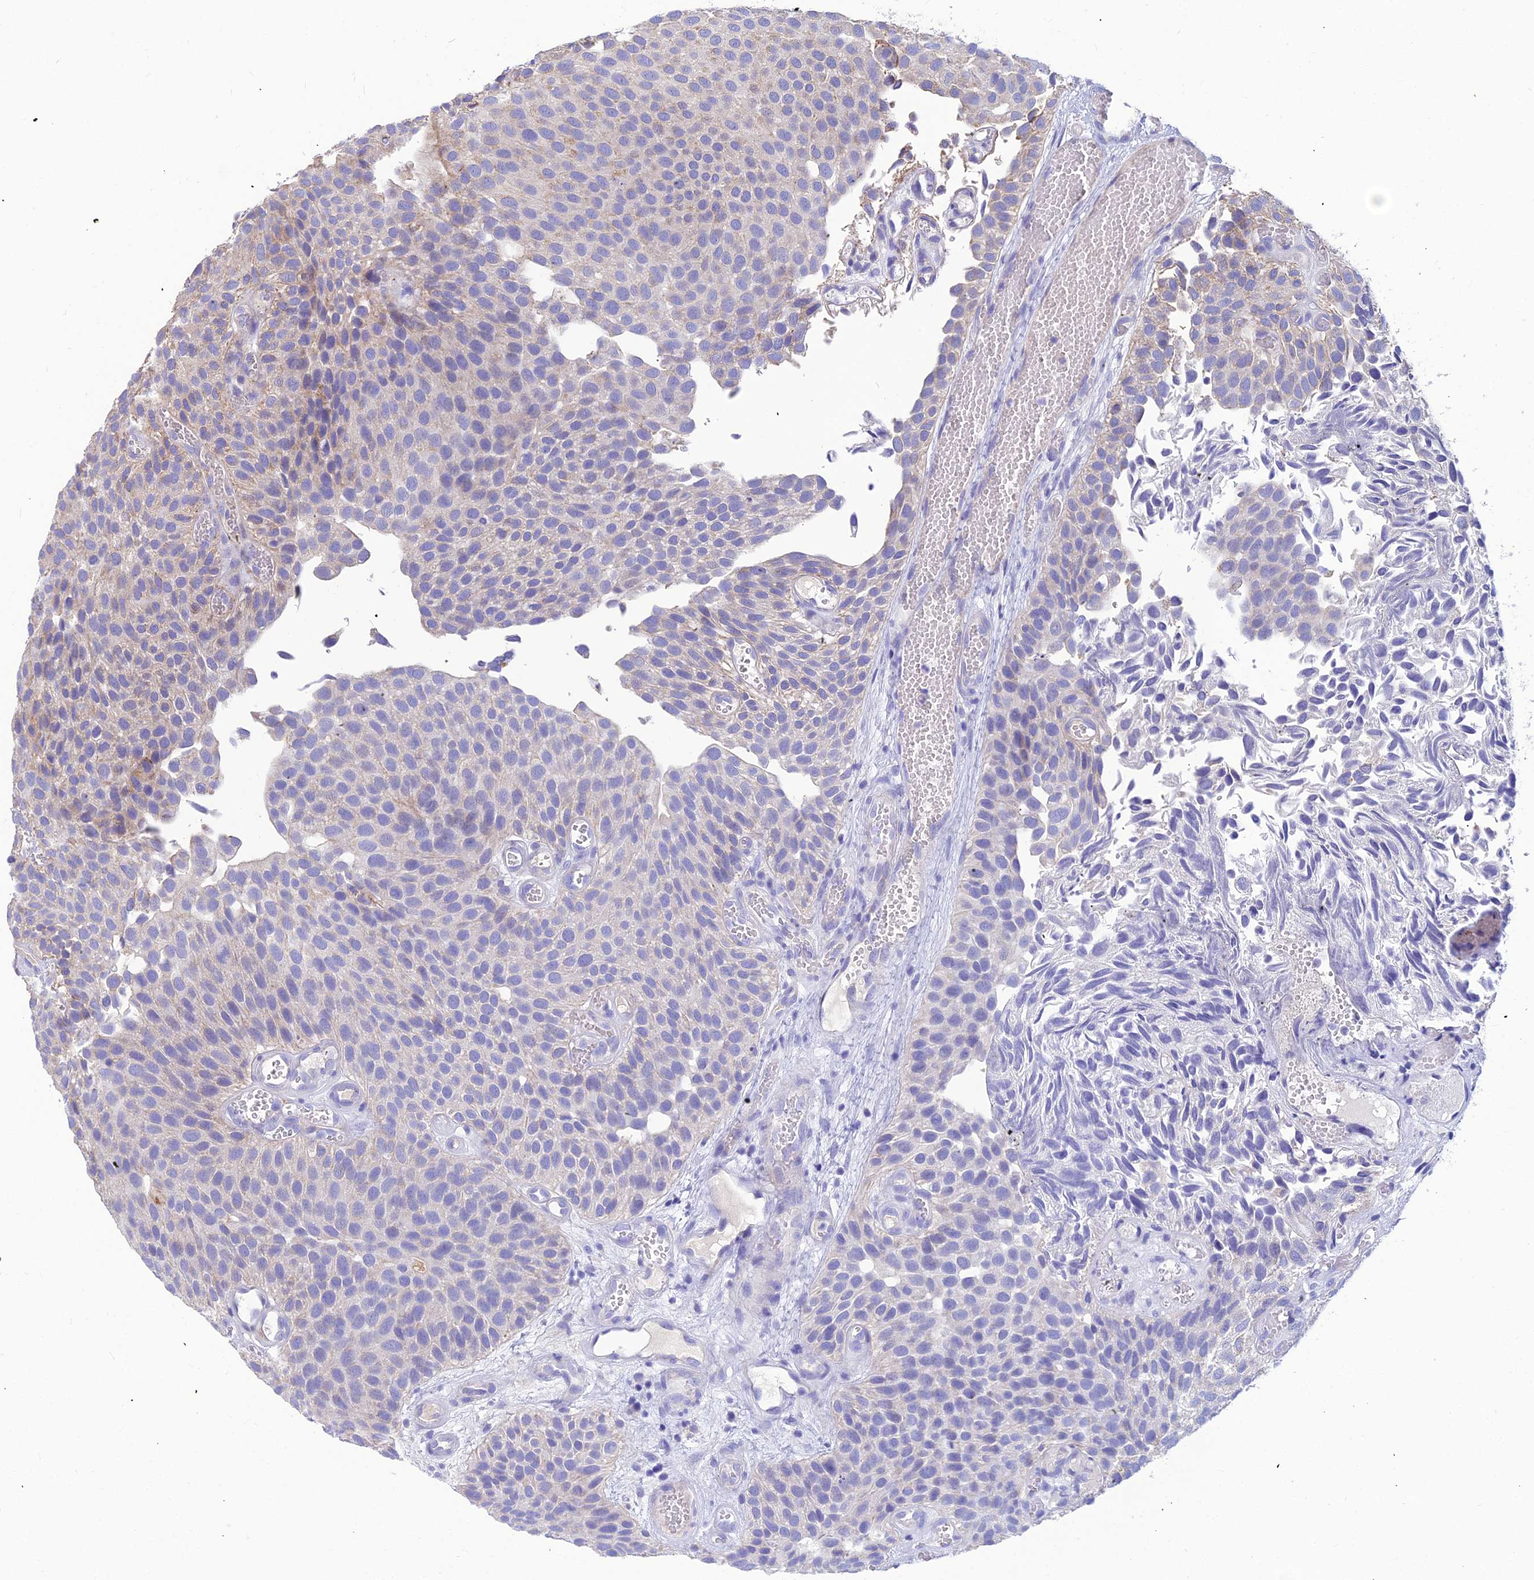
{"staining": {"intensity": "negative", "quantity": "none", "location": "none"}, "tissue": "urothelial cancer", "cell_type": "Tumor cells", "image_type": "cancer", "snomed": [{"axis": "morphology", "description": "Urothelial carcinoma, Low grade"}, {"axis": "topography", "description": "Urinary bladder"}], "caption": "High power microscopy histopathology image of an immunohistochemistry (IHC) histopathology image of urothelial carcinoma (low-grade), revealing no significant positivity in tumor cells.", "gene": "ASPHD1", "patient": {"sex": "male", "age": 89}}